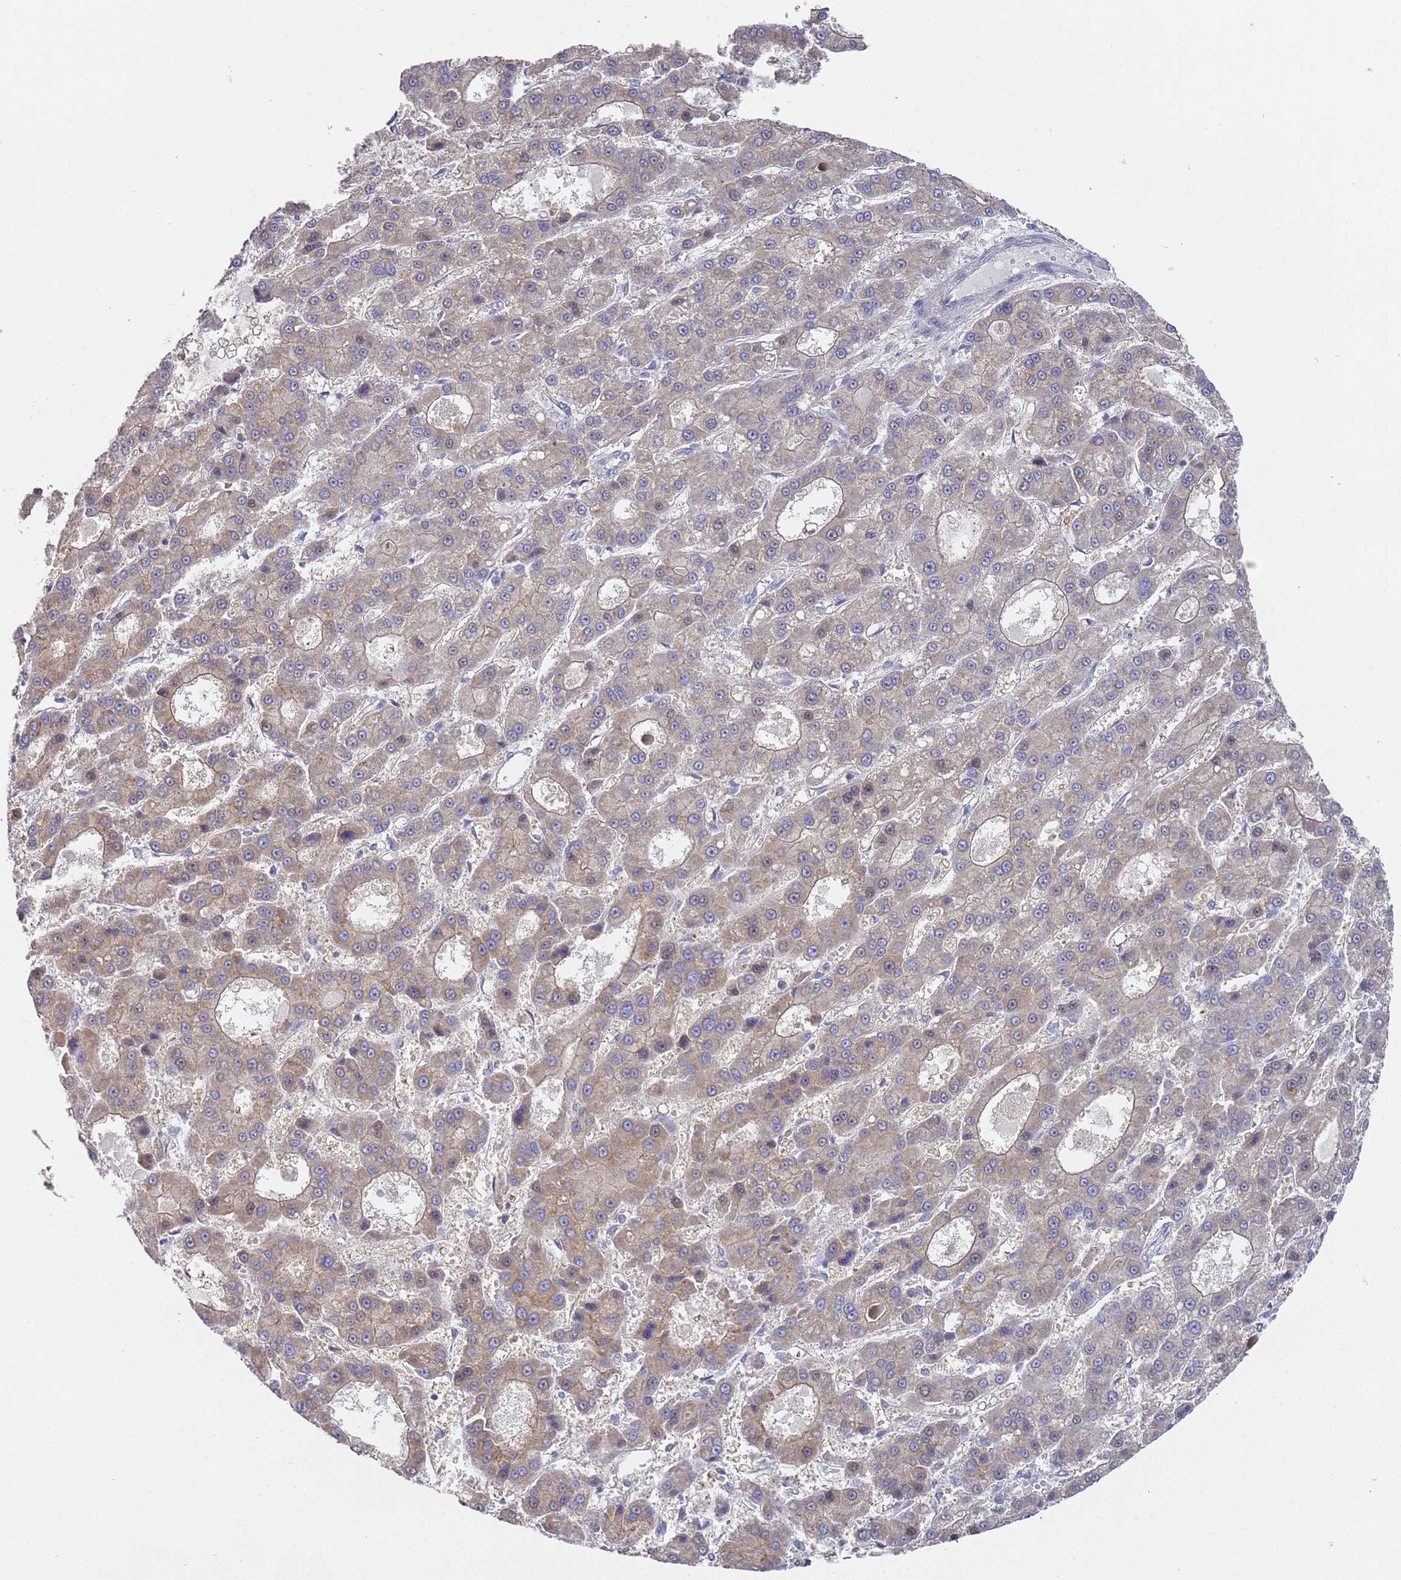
{"staining": {"intensity": "weak", "quantity": "25%-75%", "location": "cytoplasmic/membranous"}, "tissue": "liver cancer", "cell_type": "Tumor cells", "image_type": "cancer", "snomed": [{"axis": "morphology", "description": "Carcinoma, Hepatocellular, NOS"}, {"axis": "topography", "description": "Liver"}], "caption": "Weak cytoplasmic/membranous expression for a protein is appreciated in approximately 25%-75% of tumor cells of hepatocellular carcinoma (liver) using IHC.", "gene": "SCAPER", "patient": {"sex": "male", "age": 70}}